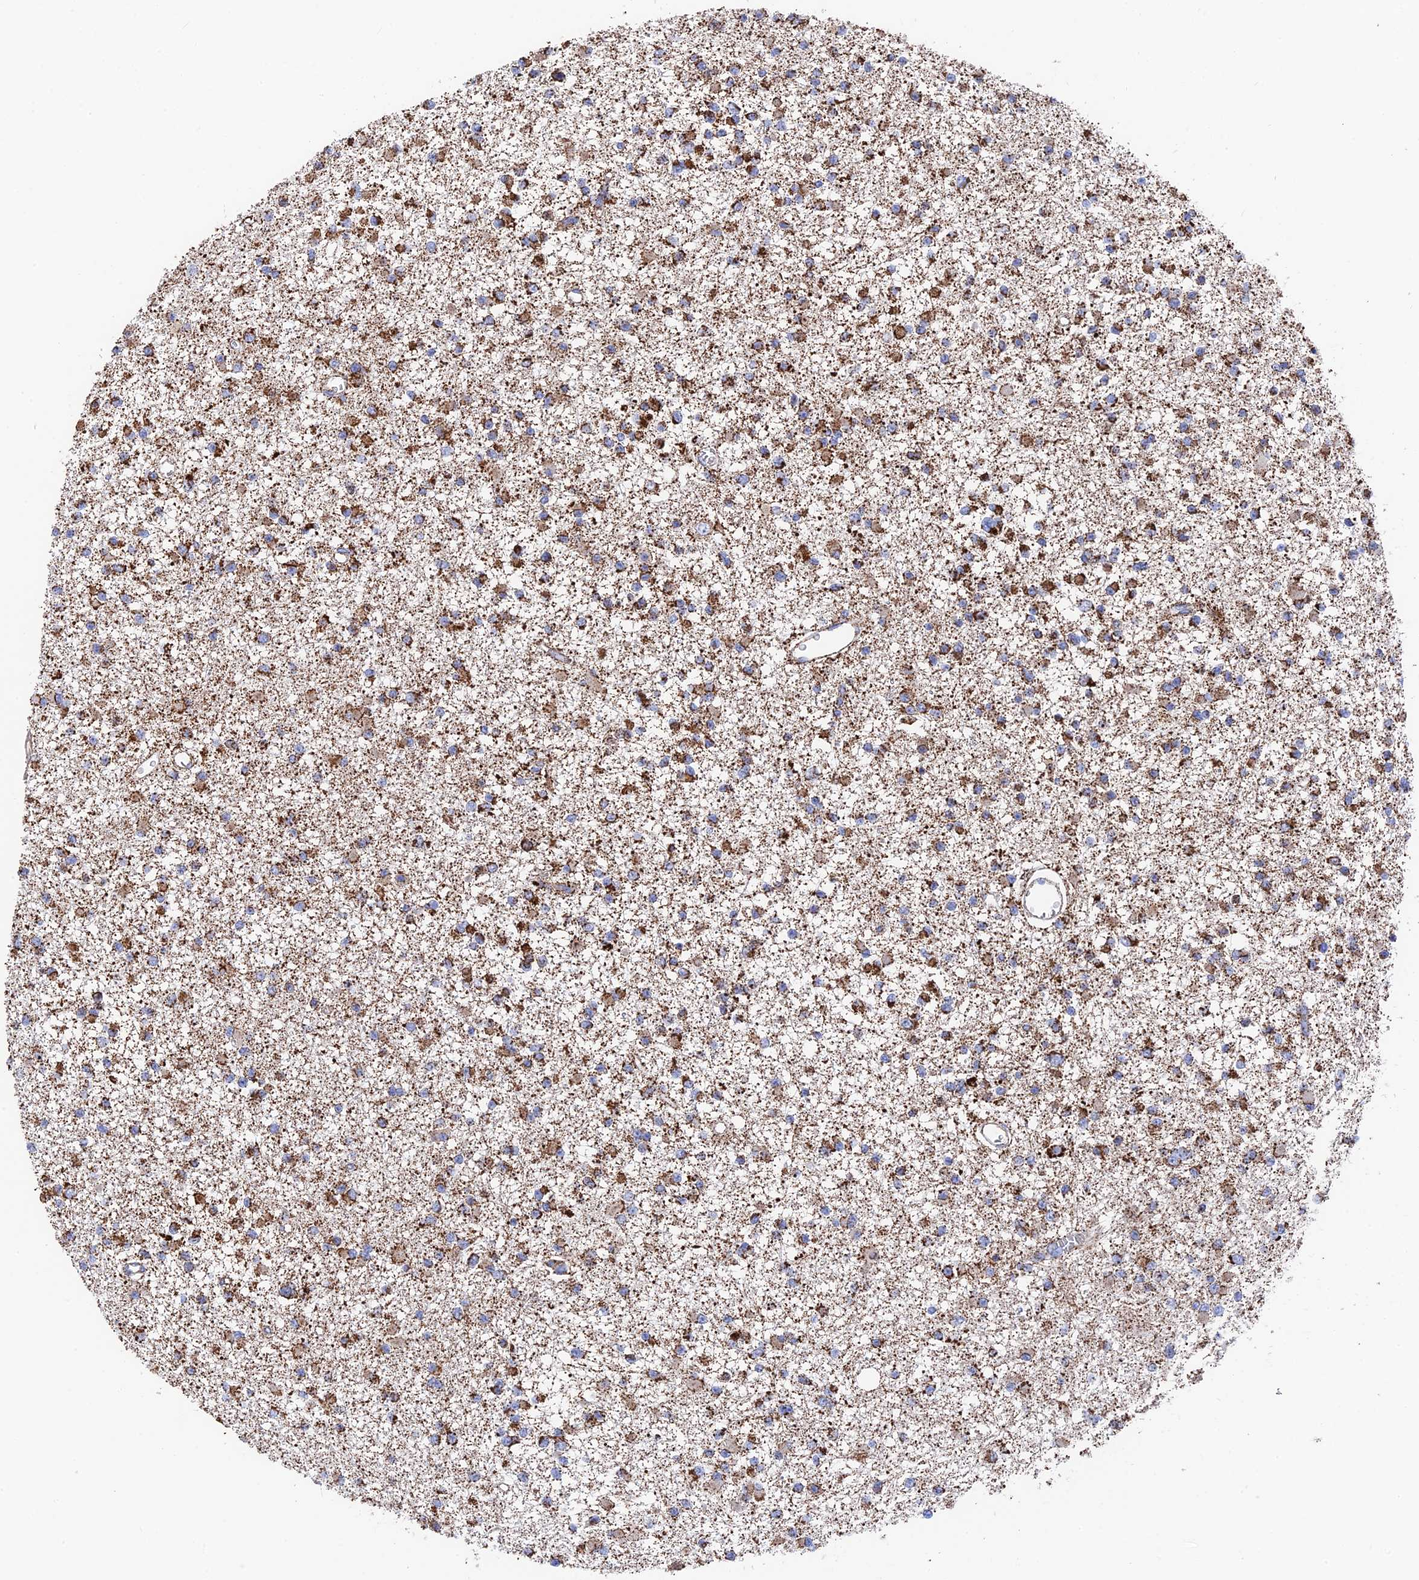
{"staining": {"intensity": "strong", "quantity": ">75%", "location": "cytoplasmic/membranous"}, "tissue": "glioma", "cell_type": "Tumor cells", "image_type": "cancer", "snomed": [{"axis": "morphology", "description": "Glioma, malignant, Low grade"}, {"axis": "topography", "description": "Brain"}], "caption": "The image reveals immunohistochemical staining of malignant glioma (low-grade). There is strong cytoplasmic/membranous positivity is seen in about >75% of tumor cells. (brown staining indicates protein expression, while blue staining denotes nuclei).", "gene": "HAUS8", "patient": {"sex": "female", "age": 22}}